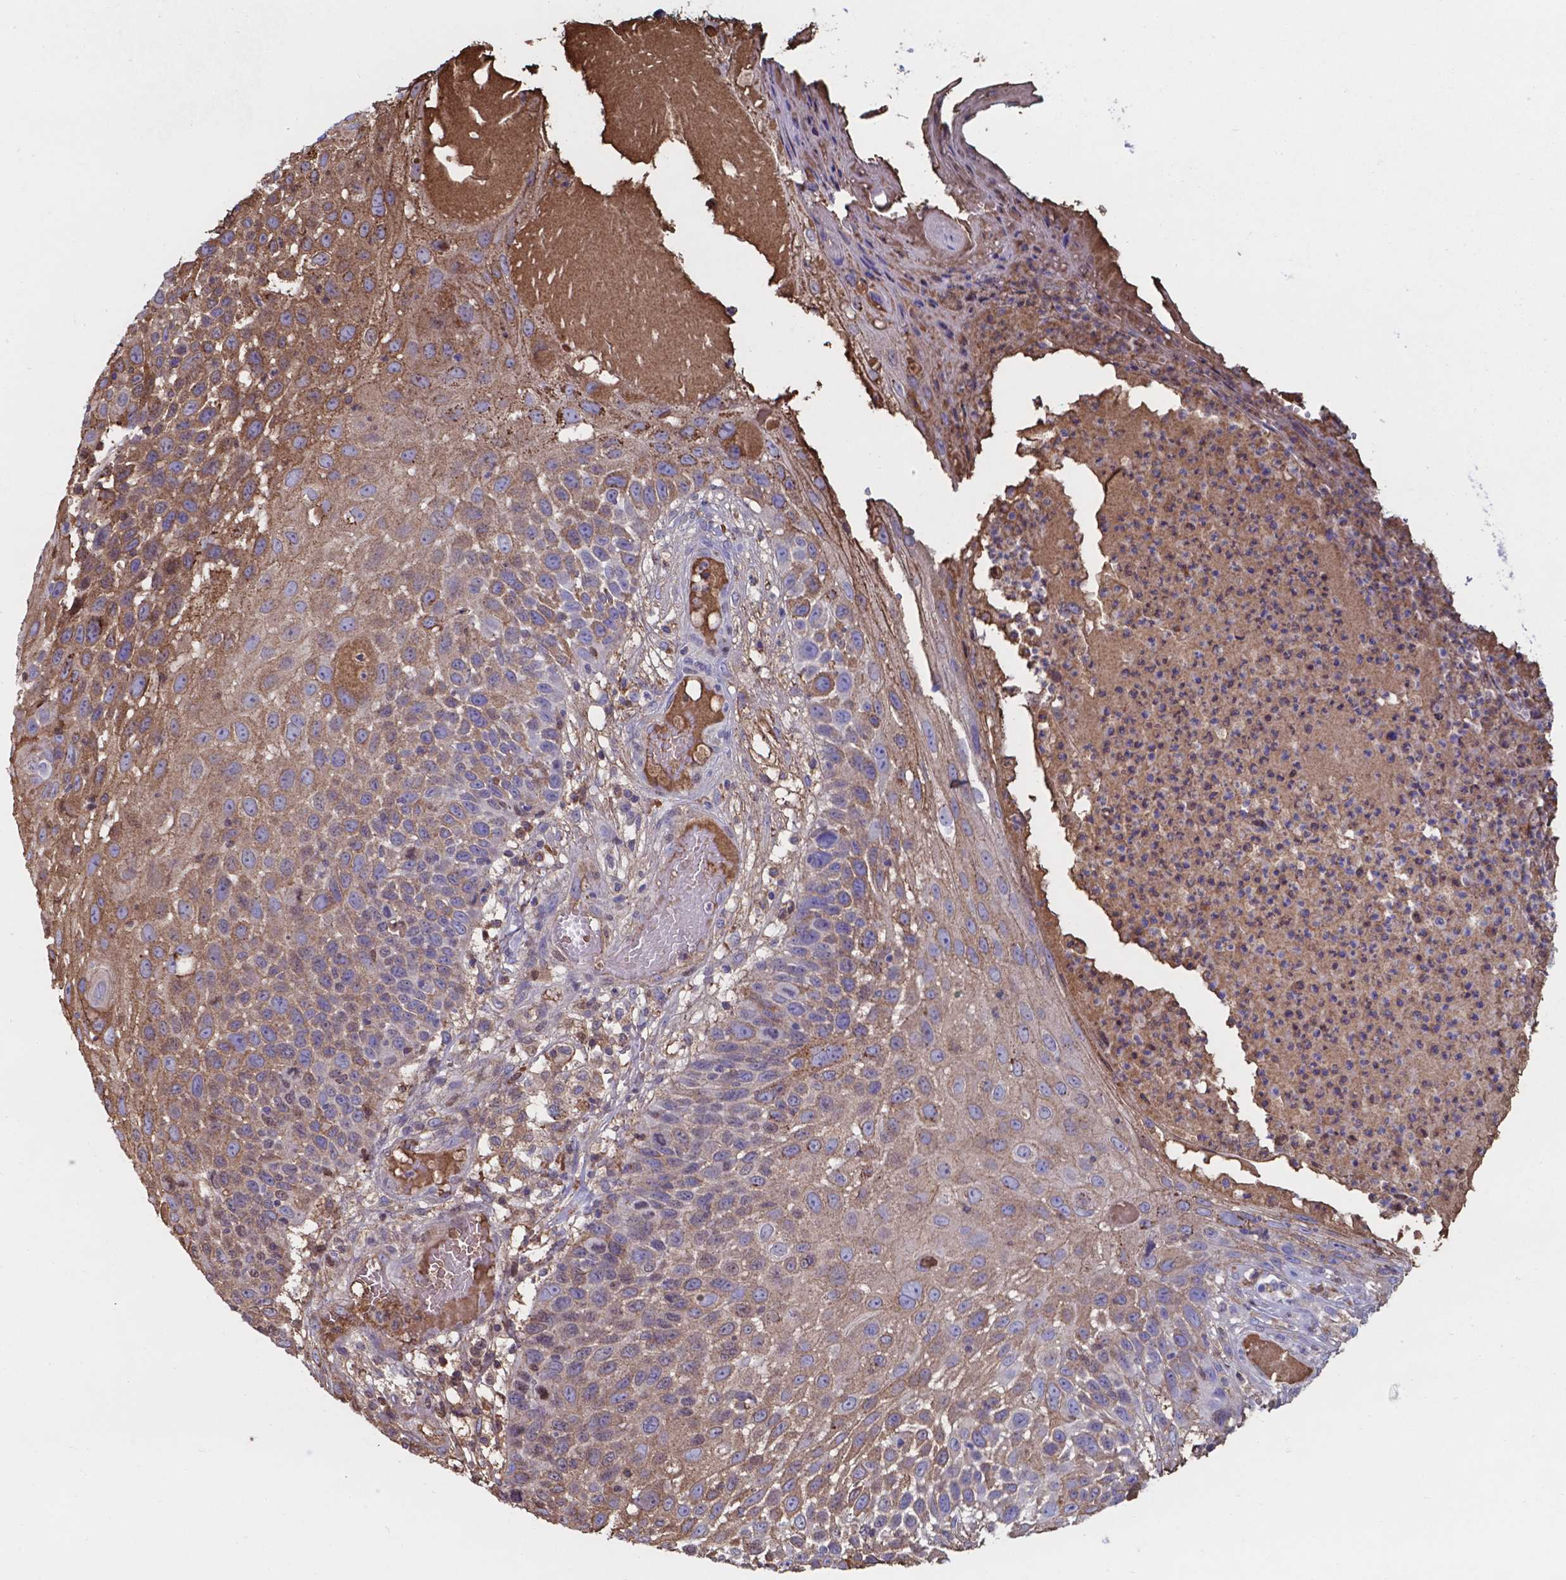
{"staining": {"intensity": "moderate", "quantity": ">75%", "location": "cytoplasmic/membranous"}, "tissue": "skin cancer", "cell_type": "Tumor cells", "image_type": "cancer", "snomed": [{"axis": "morphology", "description": "Squamous cell carcinoma, NOS"}, {"axis": "topography", "description": "Skin"}], "caption": "Squamous cell carcinoma (skin) stained for a protein (brown) displays moderate cytoplasmic/membranous positive staining in approximately >75% of tumor cells.", "gene": "SERPINA1", "patient": {"sex": "male", "age": 92}}